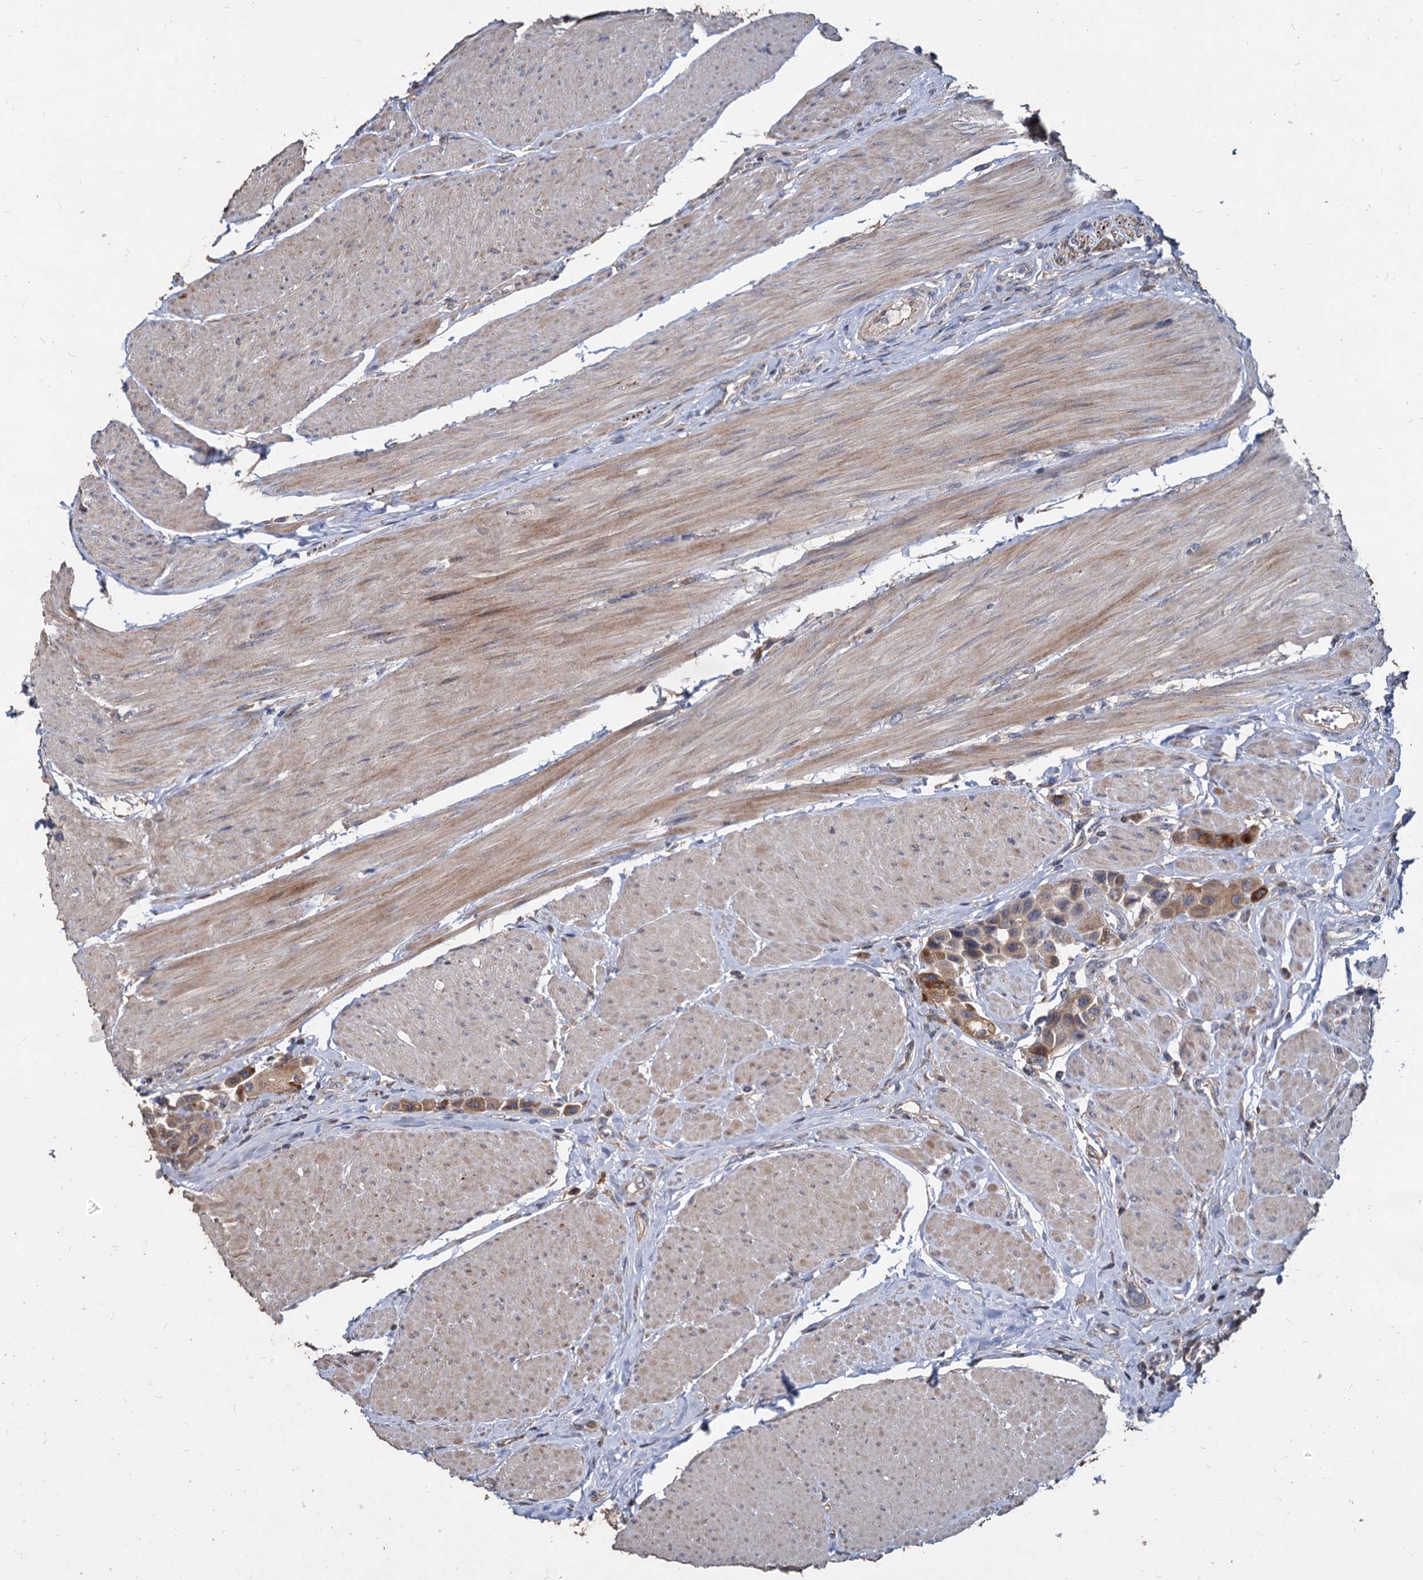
{"staining": {"intensity": "moderate", "quantity": "25%-75%", "location": "cytoplasmic/membranous"}, "tissue": "urothelial cancer", "cell_type": "Tumor cells", "image_type": "cancer", "snomed": [{"axis": "morphology", "description": "Urothelial carcinoma, High grade"}, {"axis": "topography", "description": "Urinary bladder"}], "caption": "Human high-grade urothelial carcinoma stained for a protein (brown) displays moderate cytoplasmic/membranous positive positivity in about 25%-75% of tumor cells.", "gene": "DEPDC4", "patient": {"sex": "male", "age": 50}}